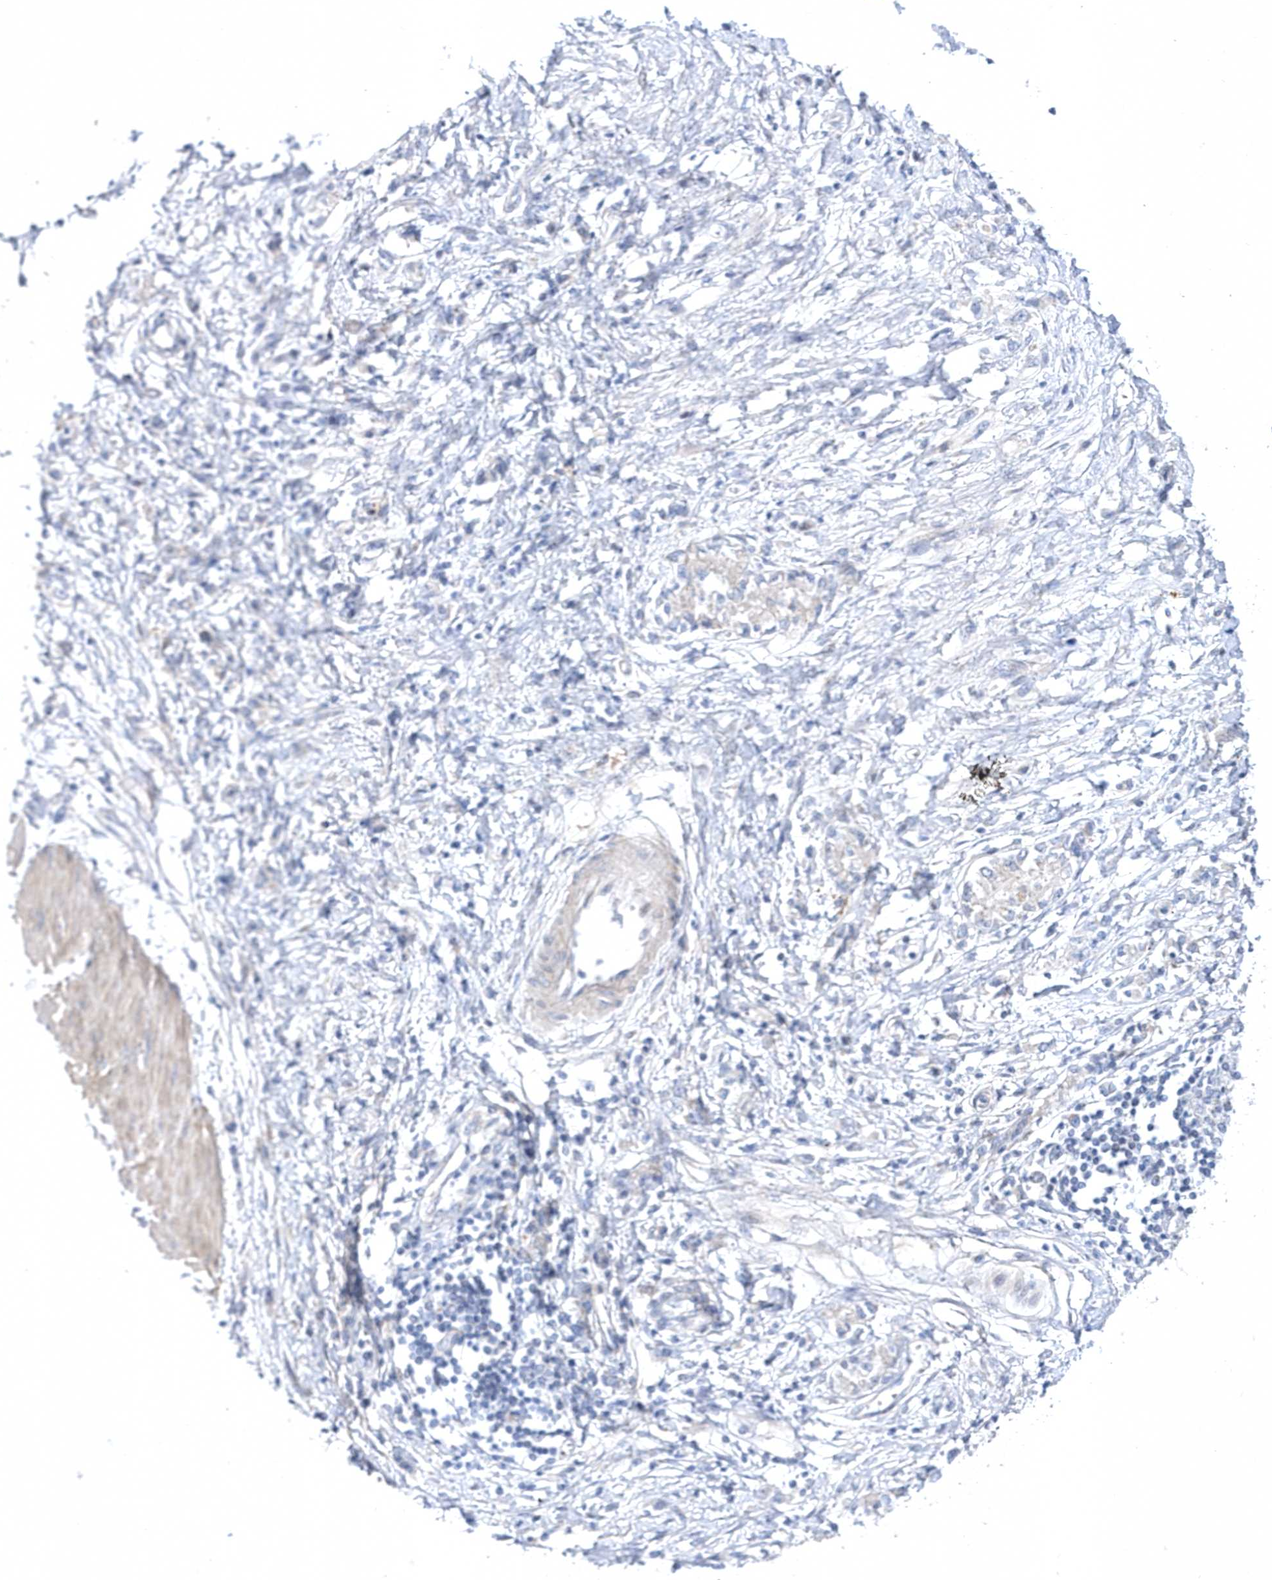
{"staining": {"intensity": "negative", "quantity": "none", "location": "none"}, "tissue": "stomach cancer", "cell_type": "Tumor cells", "image_type": "cancer", "snomed": [{"axis": "morphology", "description": "Adenocarcinoma, NOS"}, {"axis": "topography", "description": "Stomach"}], "caption": "Tumor cells are negative for brown protein staining in stomach adenocarcinoma.", "gene": "LONRF2", "patient": {"sex": "female", "age": 76}}